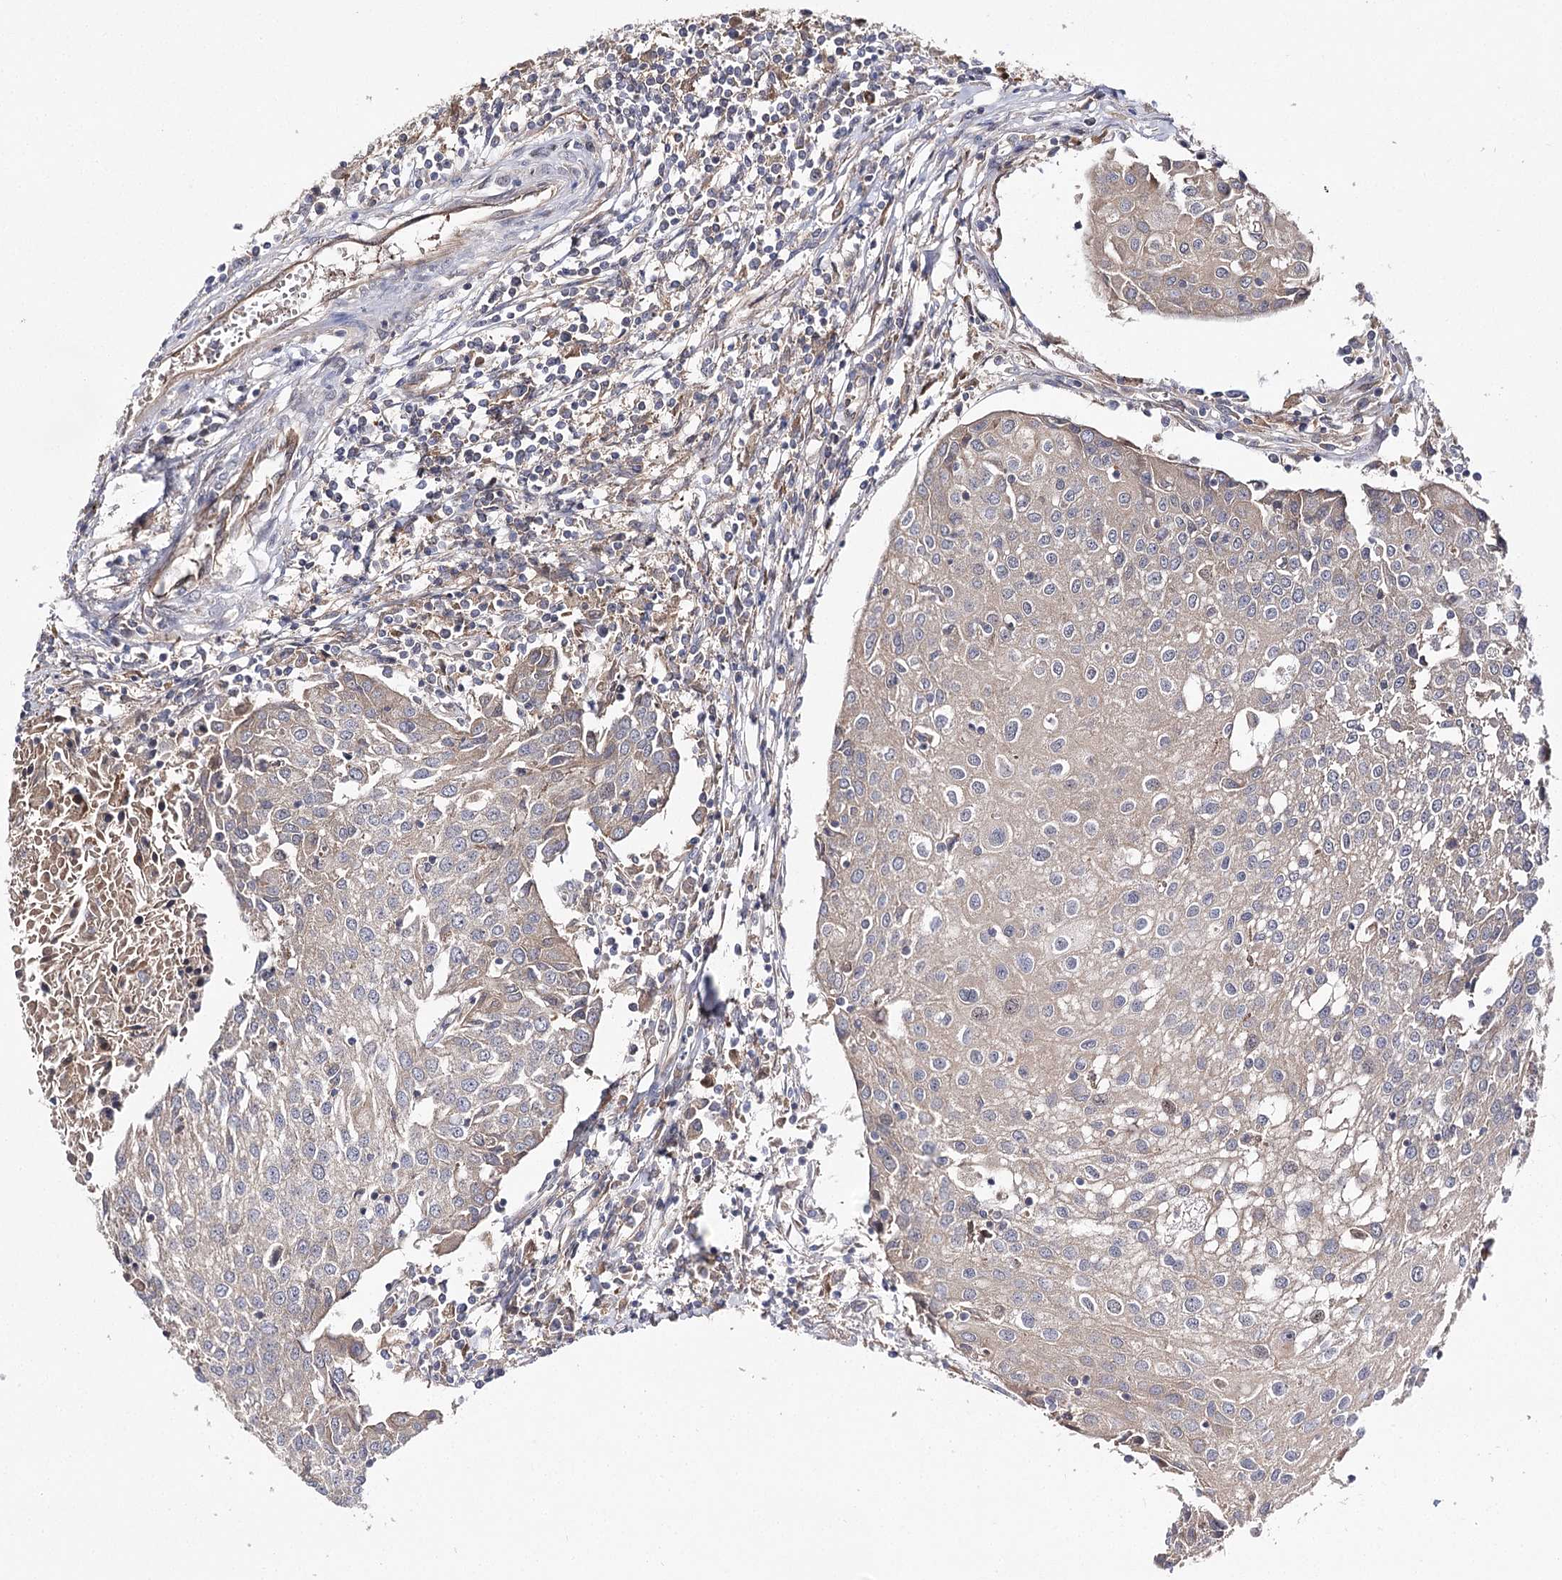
{"staining": {"intensity": "weak", "quantity": "<25%", "location": "cytoplasmic/membranous"}, "tissue": "urothelial cancer", "cell_type": "Tumor cells", "image_type": "cancer", "snomed": [{"axis": "morphology", "description": "Urothelial carcinoma, High grade"}, {"axis": "topography", "description": "Urinary bladder"}], "caption": "Tumor cells show no significant expression in urothelial cancer.", "gene": "BCR", "patient": {"sex": "female", "age": 85}}